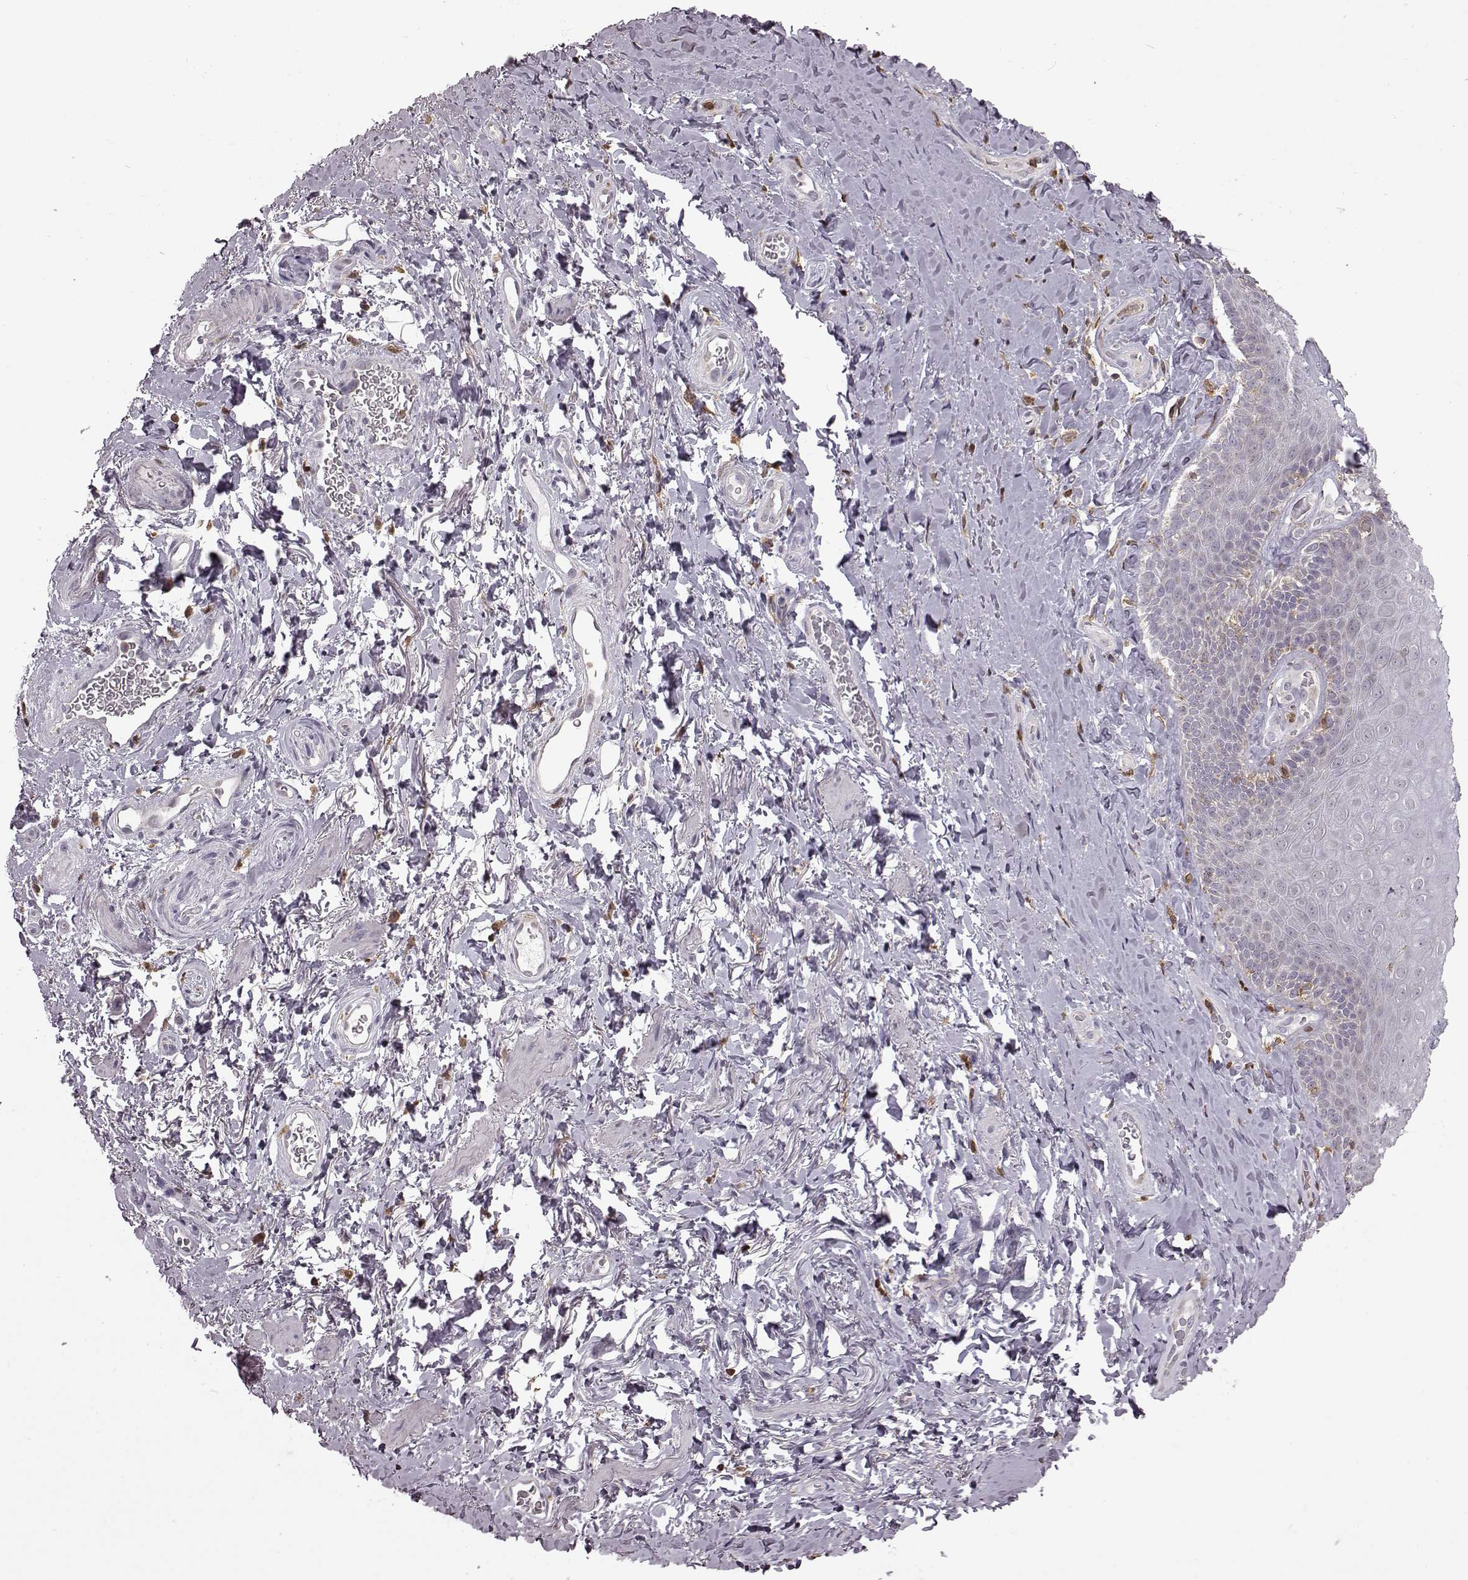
{"staining": {"intensity": "negative", "quantity": "none", "location": "none"}, "tissue": "adipose tissue", "cell_type": "Adipocytes", "image_type": "normal", "snomed": [{"axis": "morphology", "description": "Normal tissue, NOS"}, {"axis": "topography", "description": "Anal"}, {"axis": "topography", "description": "Peripheral nerve tissue"}], "caption": "Normal adipose tissue was stained to show a protein in brown. There is no significant staining in adipocytes.", "gene": "DOK2", "patient": {"sex": "male", "age": 53}}